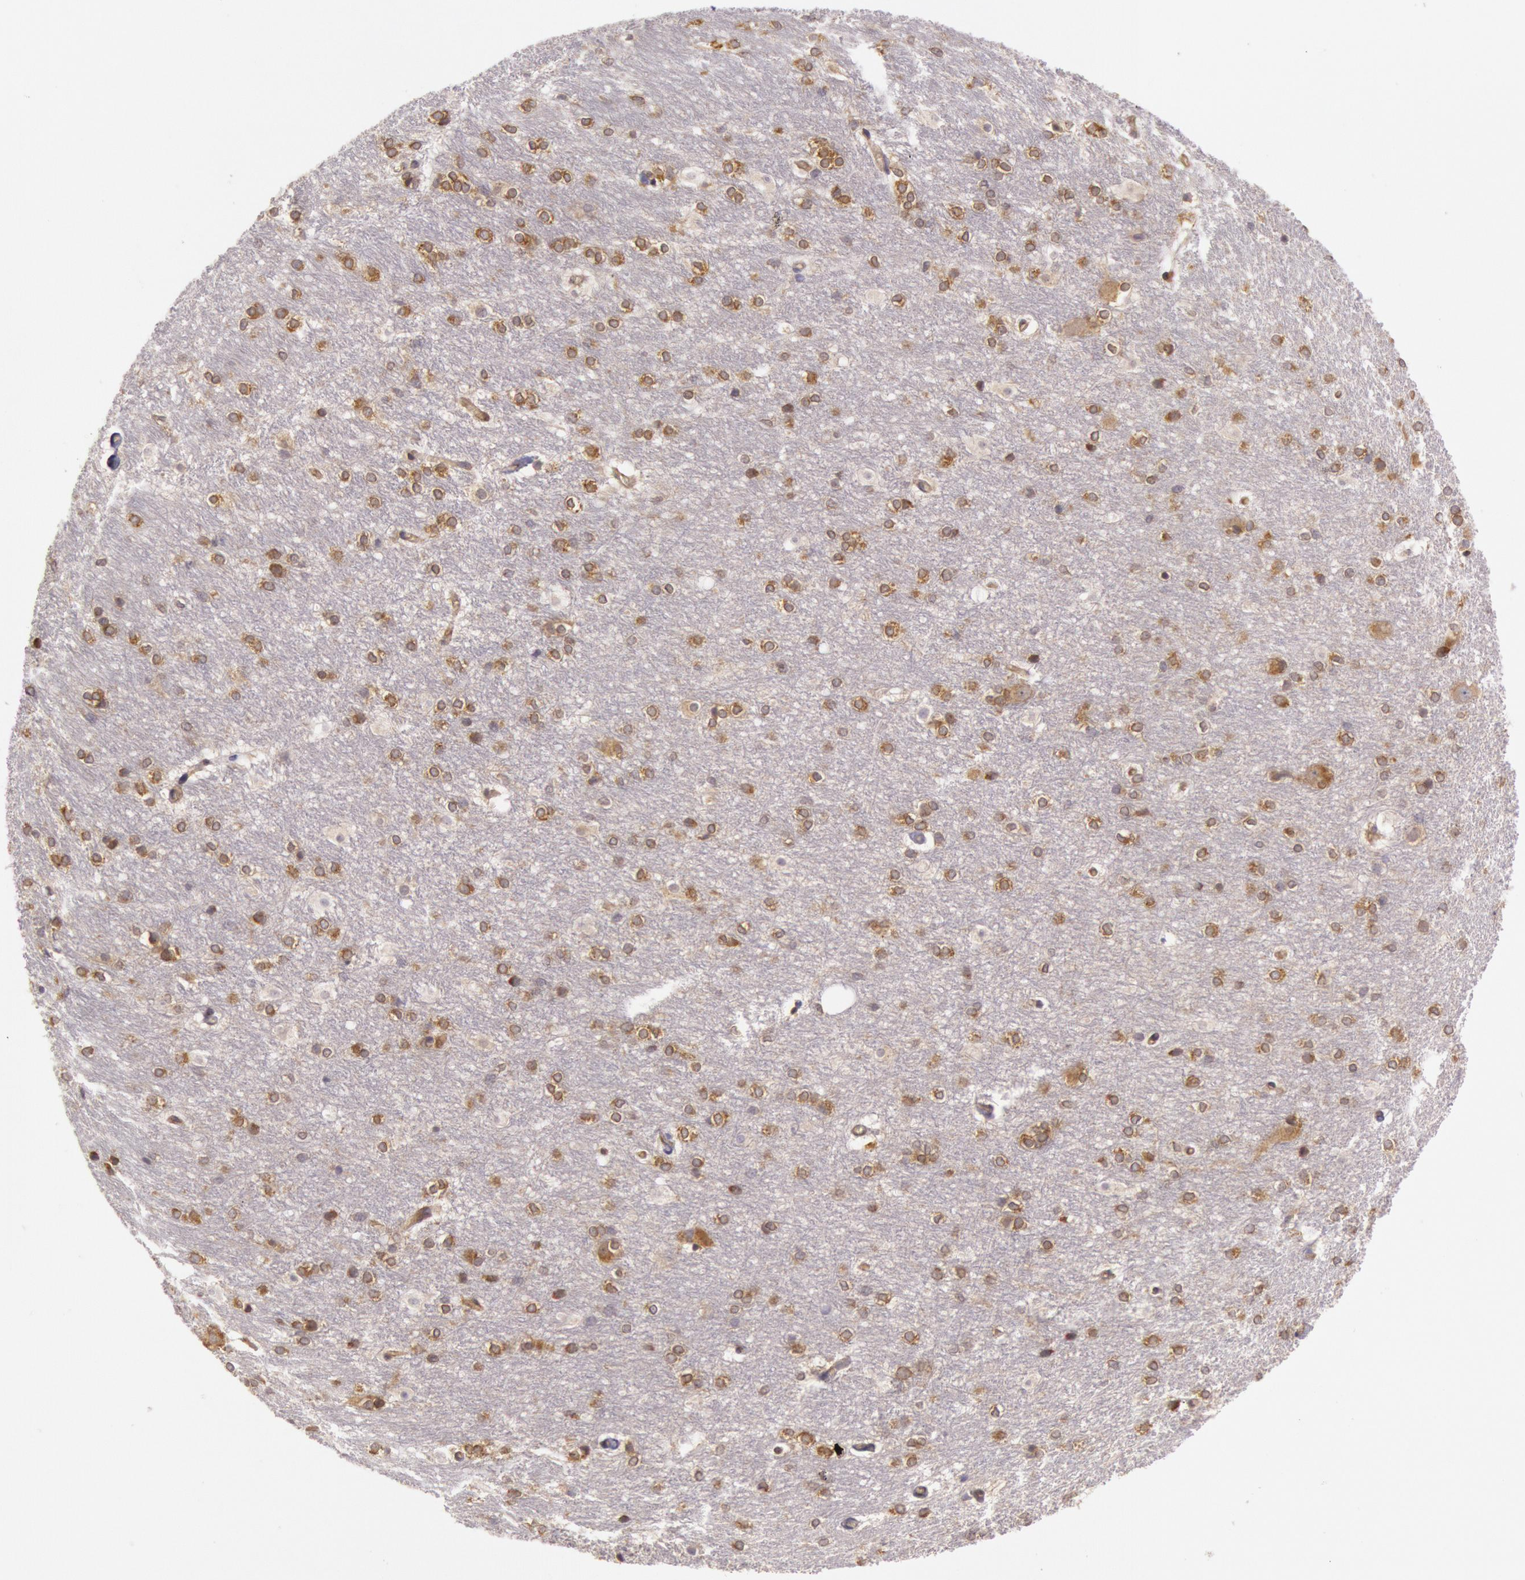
{"staining": {"intensity": "moderate", "quantity": ">75%", "location": "cytoplasmic/membranous"}, "tissue": "hippocampus", "cell_type": "Glial cells", "image_type": "normal", "snomed": [{"axis": "morphology", "description": "Normal tissue, NOS"}, {"axis": "topography", "description": "Hippocampus"}], "caption": "There is medium levels of moderate cytoplasmic/membranous positivity in glial cells of normal hippocampus, as demonstrated by immunohistochemical staining (brown color).", "gene": "CHUK", "patient": {"sex": "female", "age": 19}}